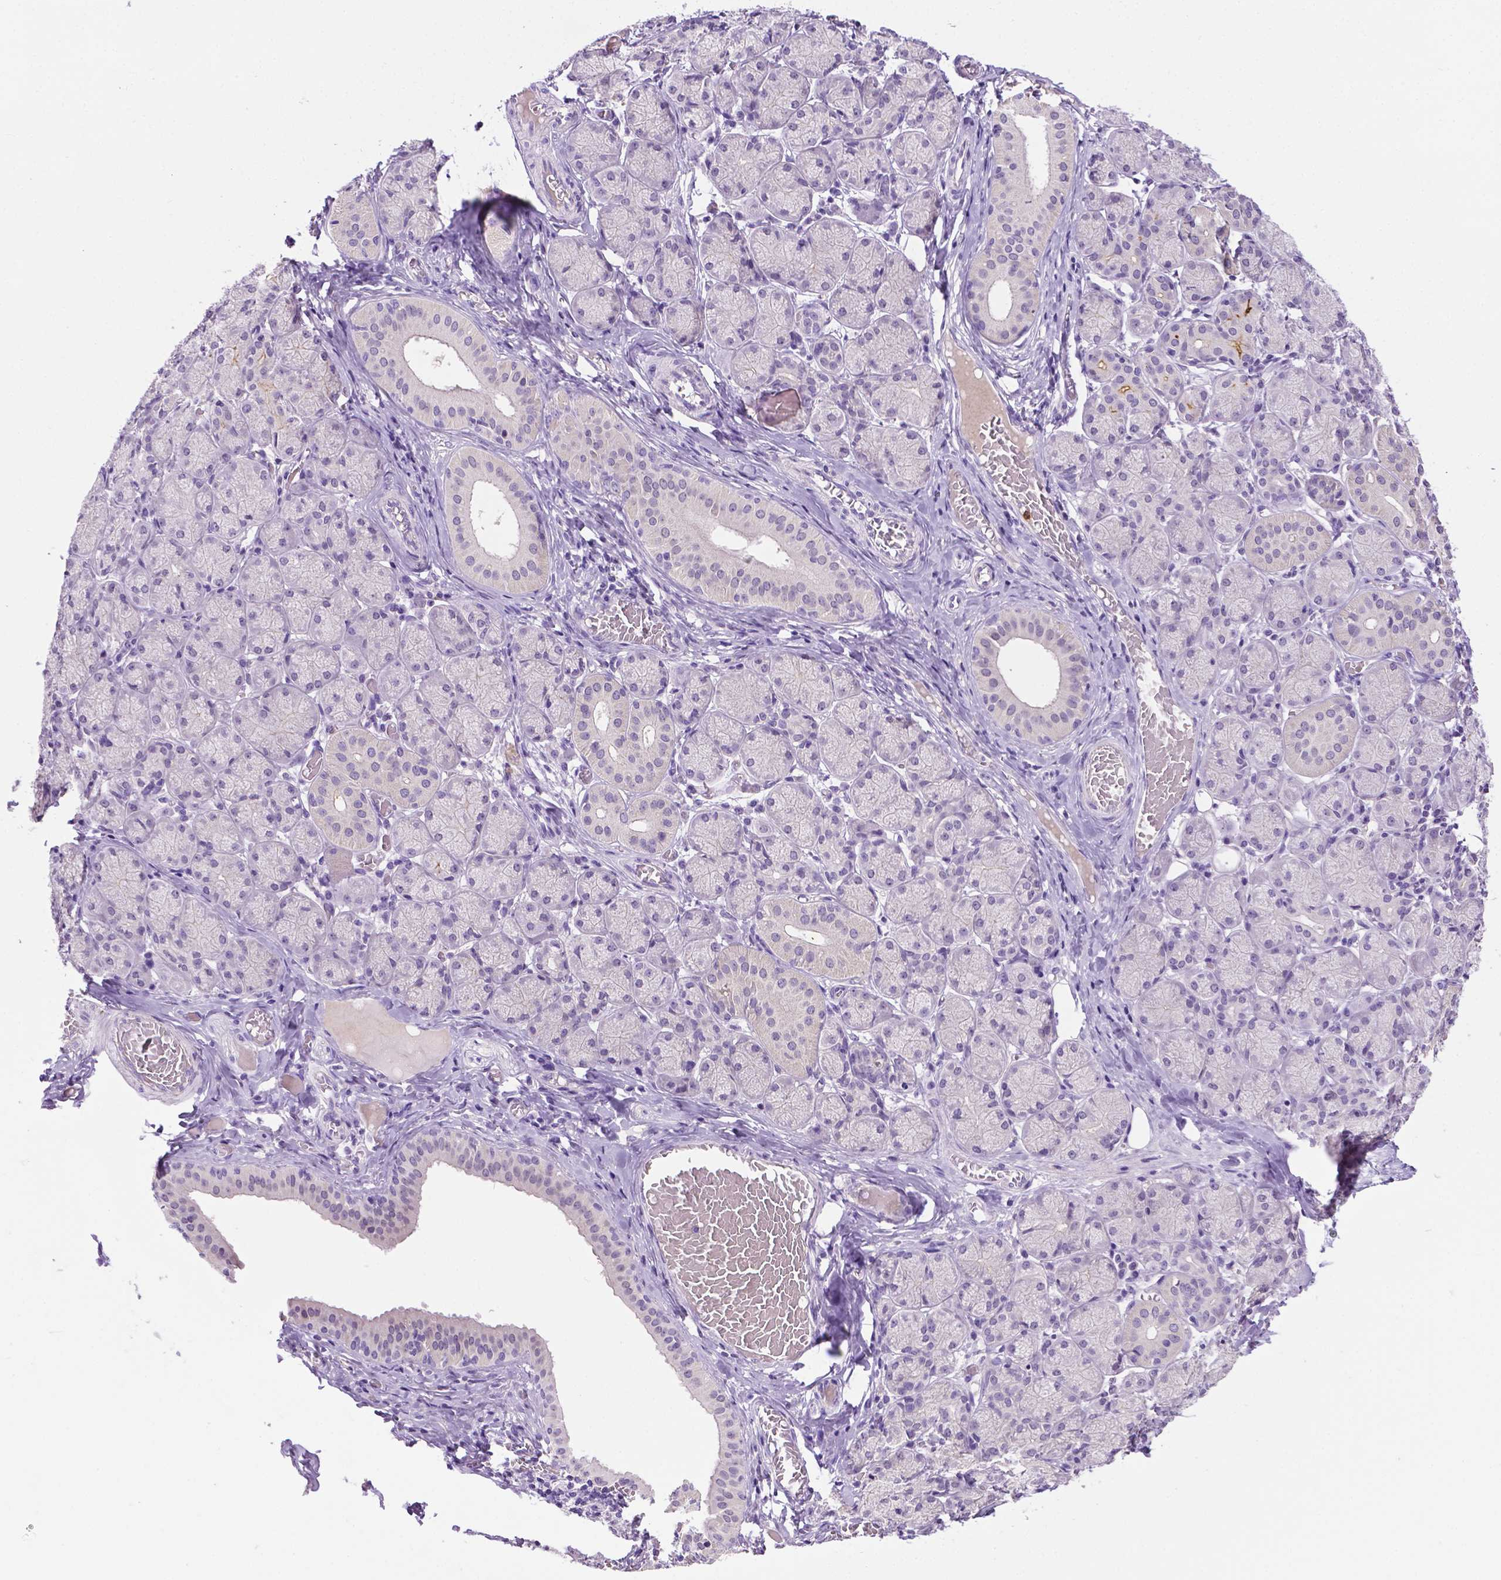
{"staining": {"intensity": "negative", "quantity": "none", "location": "none"}, "tissue": "salivary gland", "cell_type": "Glandular cells", "image_type": "normal", "snomed": [{"axis": "morphology", "description": "Normal tissue, NOS"}, {"axis": "topography", "description": "Salivary gland"}, {"axis": "topography", "description": "Peripheral nerve tissue"}], "caption": "The photomicrograph reveals no significant expression in glandular cells of salivary gland.", "gene": "MMP27", "patient": {"sex": "female", "age": 24}}